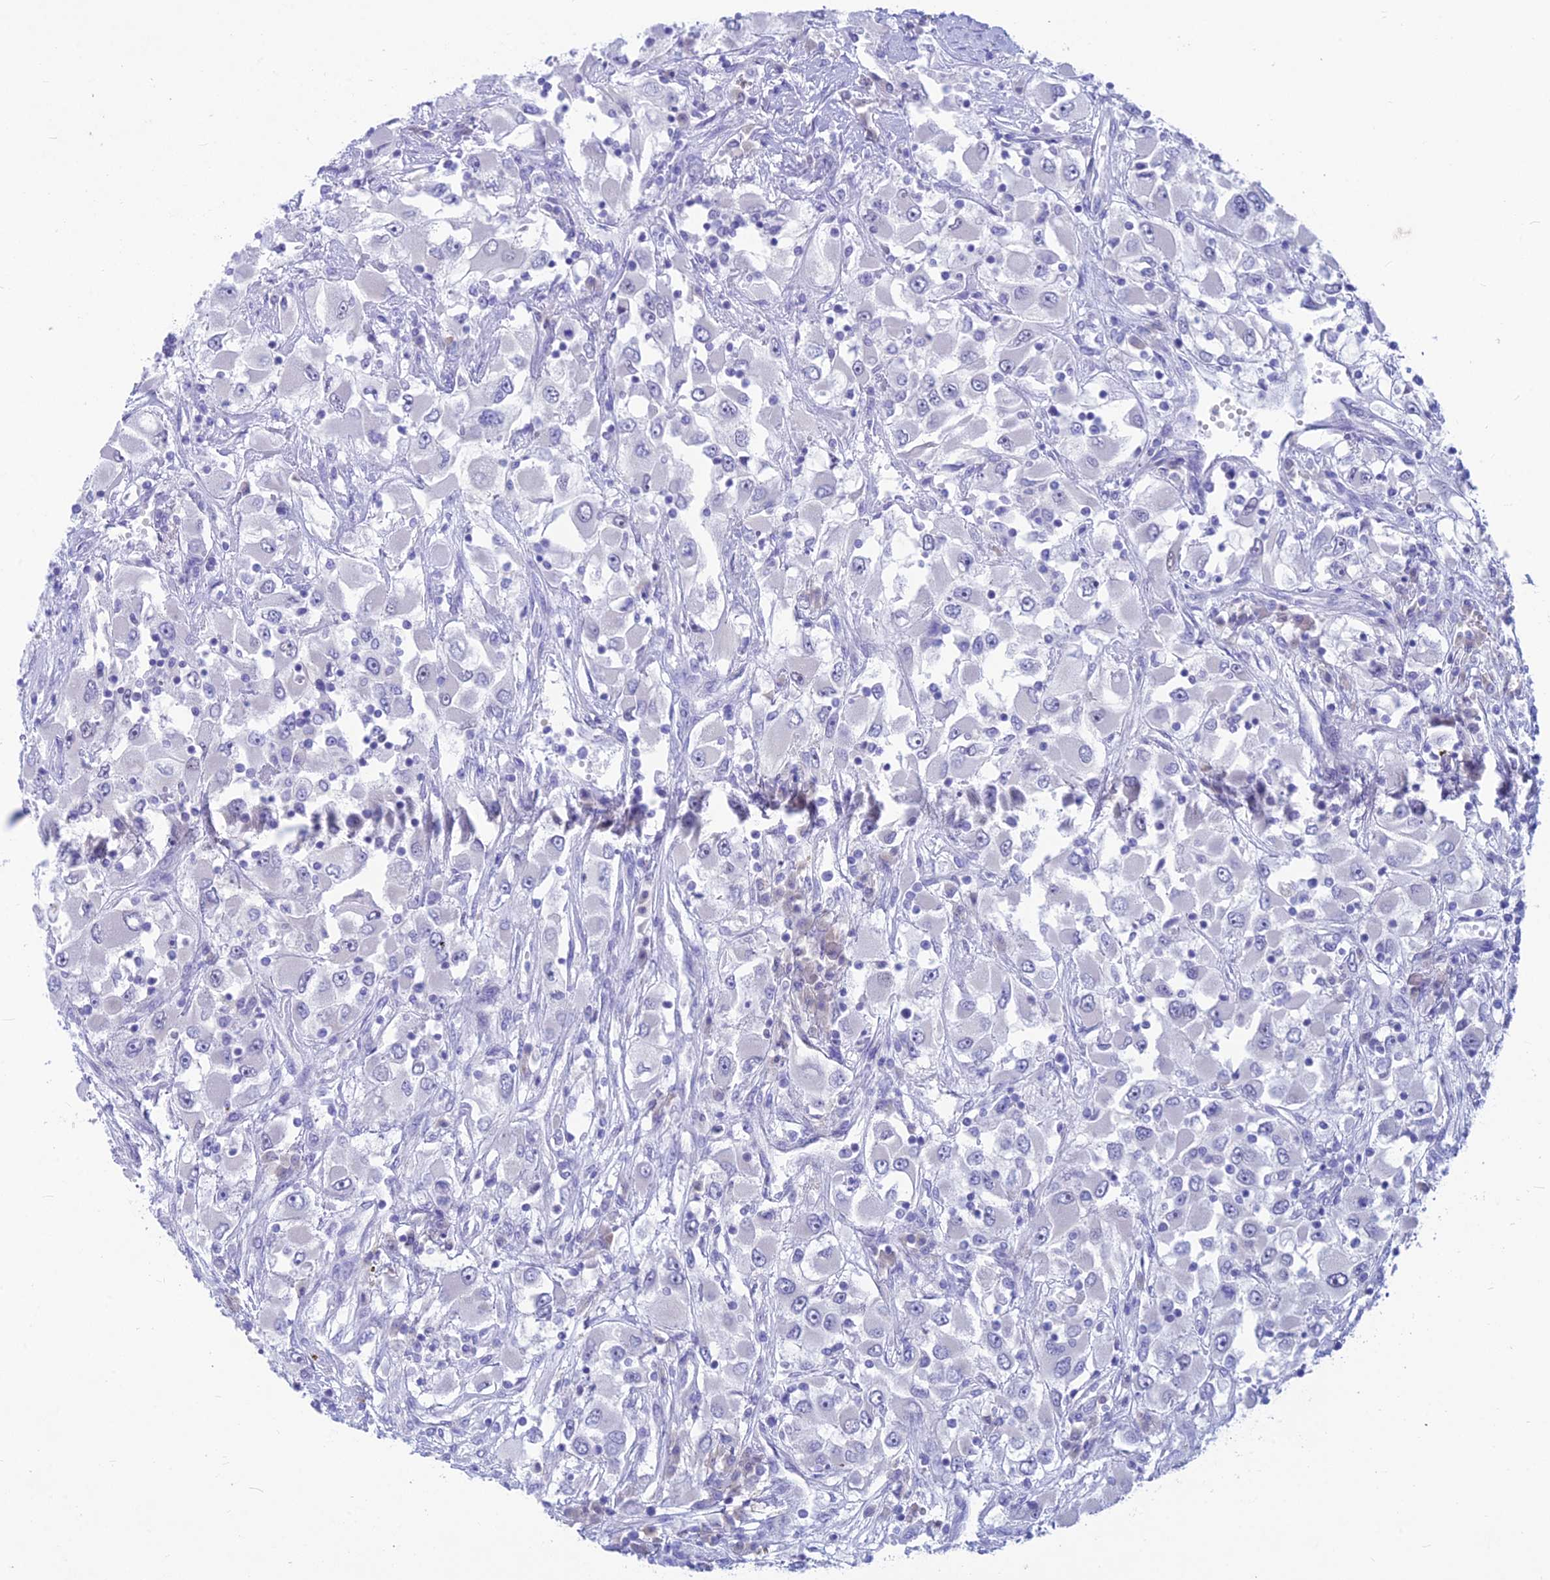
{"staining": {"intensity": "negative", "quantity": "none", "location": "none"}, "tissue": "renal cancer", "cell_type": "Tumor cells", "image_type": "cancer", "snomed": [{"axis": "morphology", "description": "Adenocarcinoma, NOS"}, {"axis": "topography", "description": "Kidney"}], "caption": "Tumor cells are negative for protein expression in human adenocarcinoma (renal). Brightfield microscopy of immunohistochemistry stained with DAB (brown) and hematoxylin (blue), captured at high magnification.", "gene": "SNTN", "patient": {"sex": "female", "age": 52}}